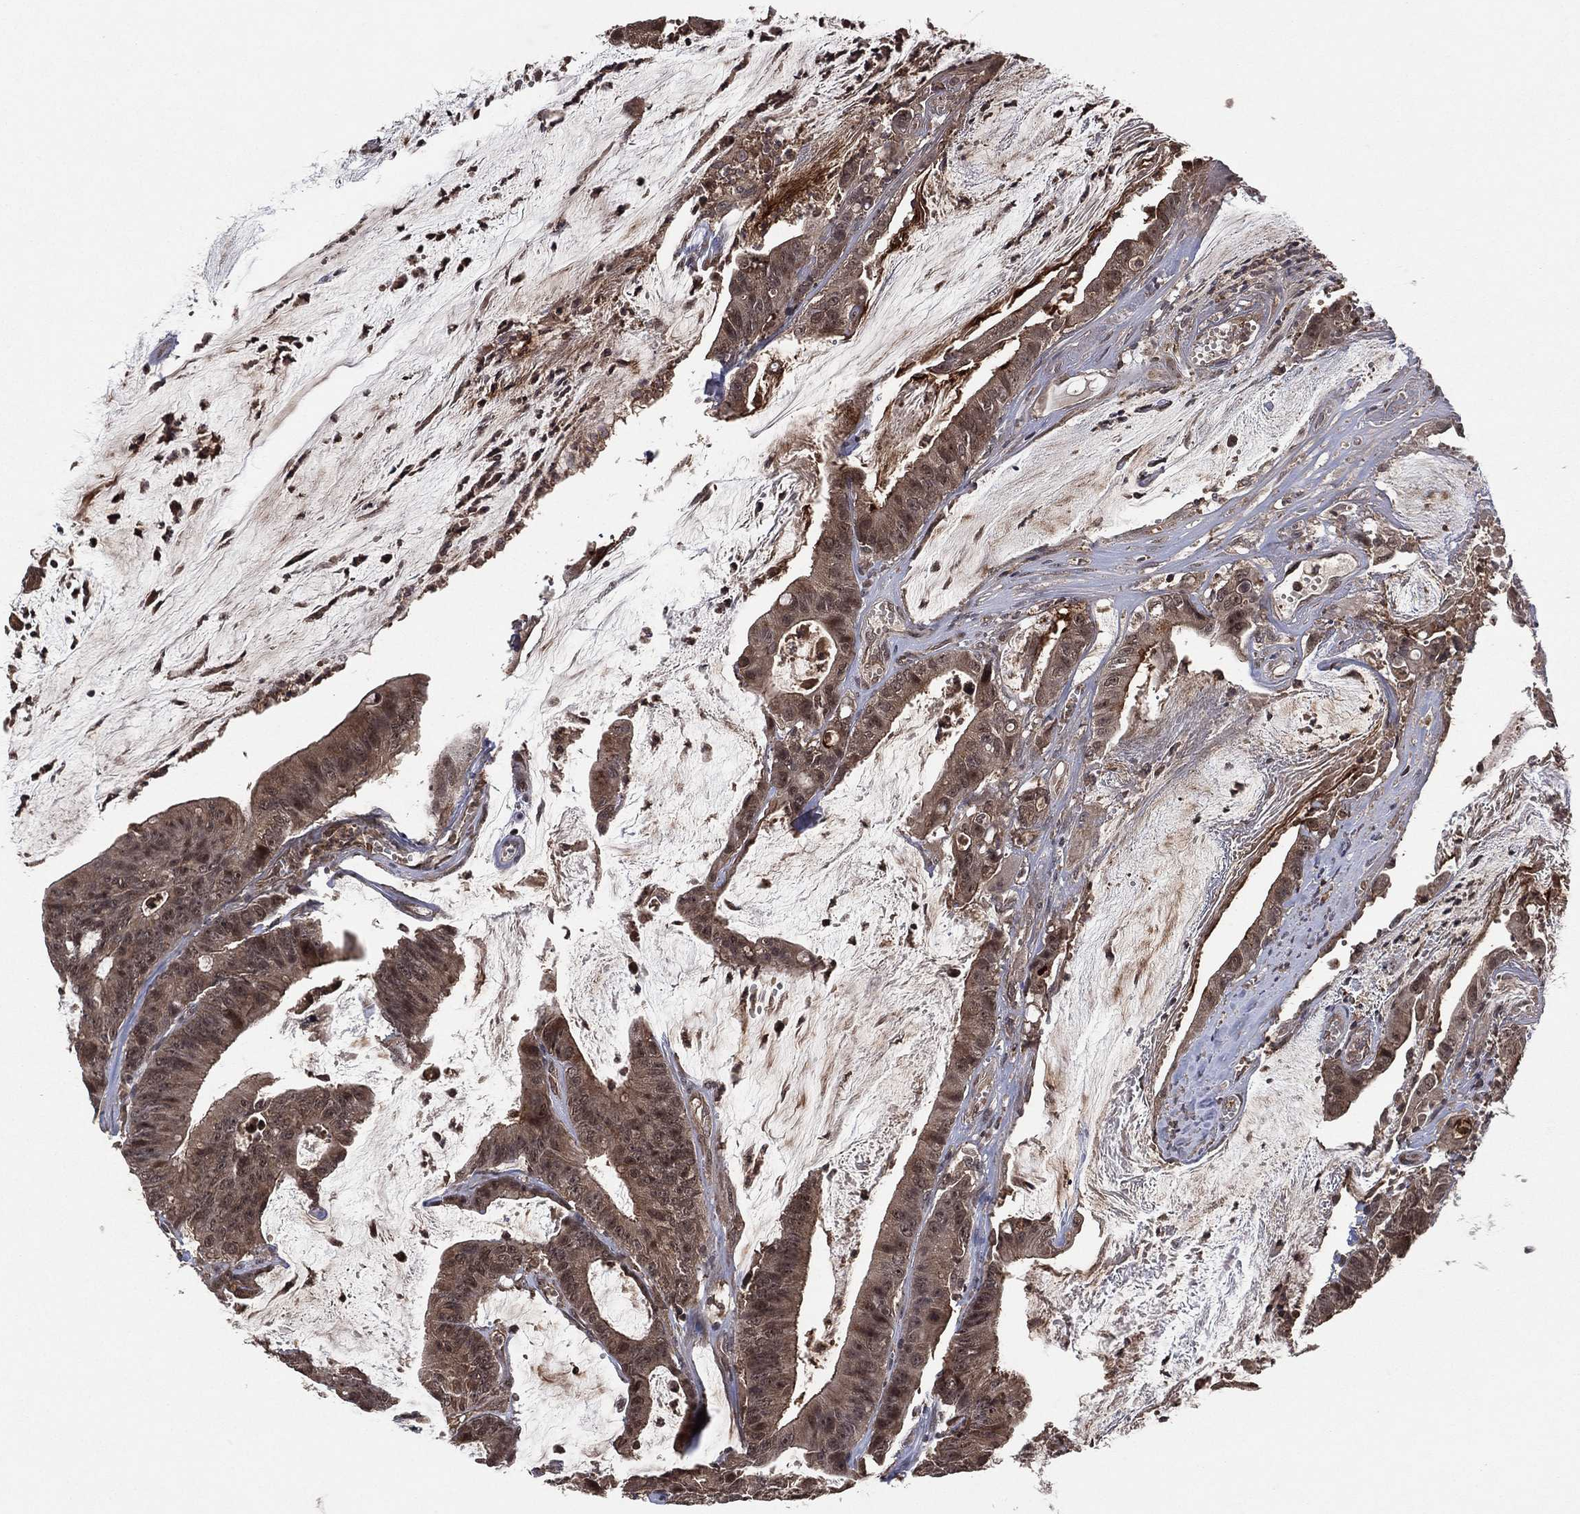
{"staining": {"intensity": "weak", "quantity": "<25%", "location": "cytoplasmic/membranous"}, "tissue": "colorectal cancer", "cell_type": "Tumor cells", "image_type": "cancer", "snomed": [{"axis": "morphology", "description": "Adenocarcinoma, NOS"}, {"axis": "topography", "description": "Colon"}], "caption": "Immunohistochemistry of adenocarcinoma (colorectal) displays no staining in tumor cells. Brightfield microscopy of immunohistochemistry (IHC) stained with DAB (brown) and hematoxylin (blue), captured at high magnification.", "gene": "ATG4B", "patient": {"sex": "female", "age": 69}}